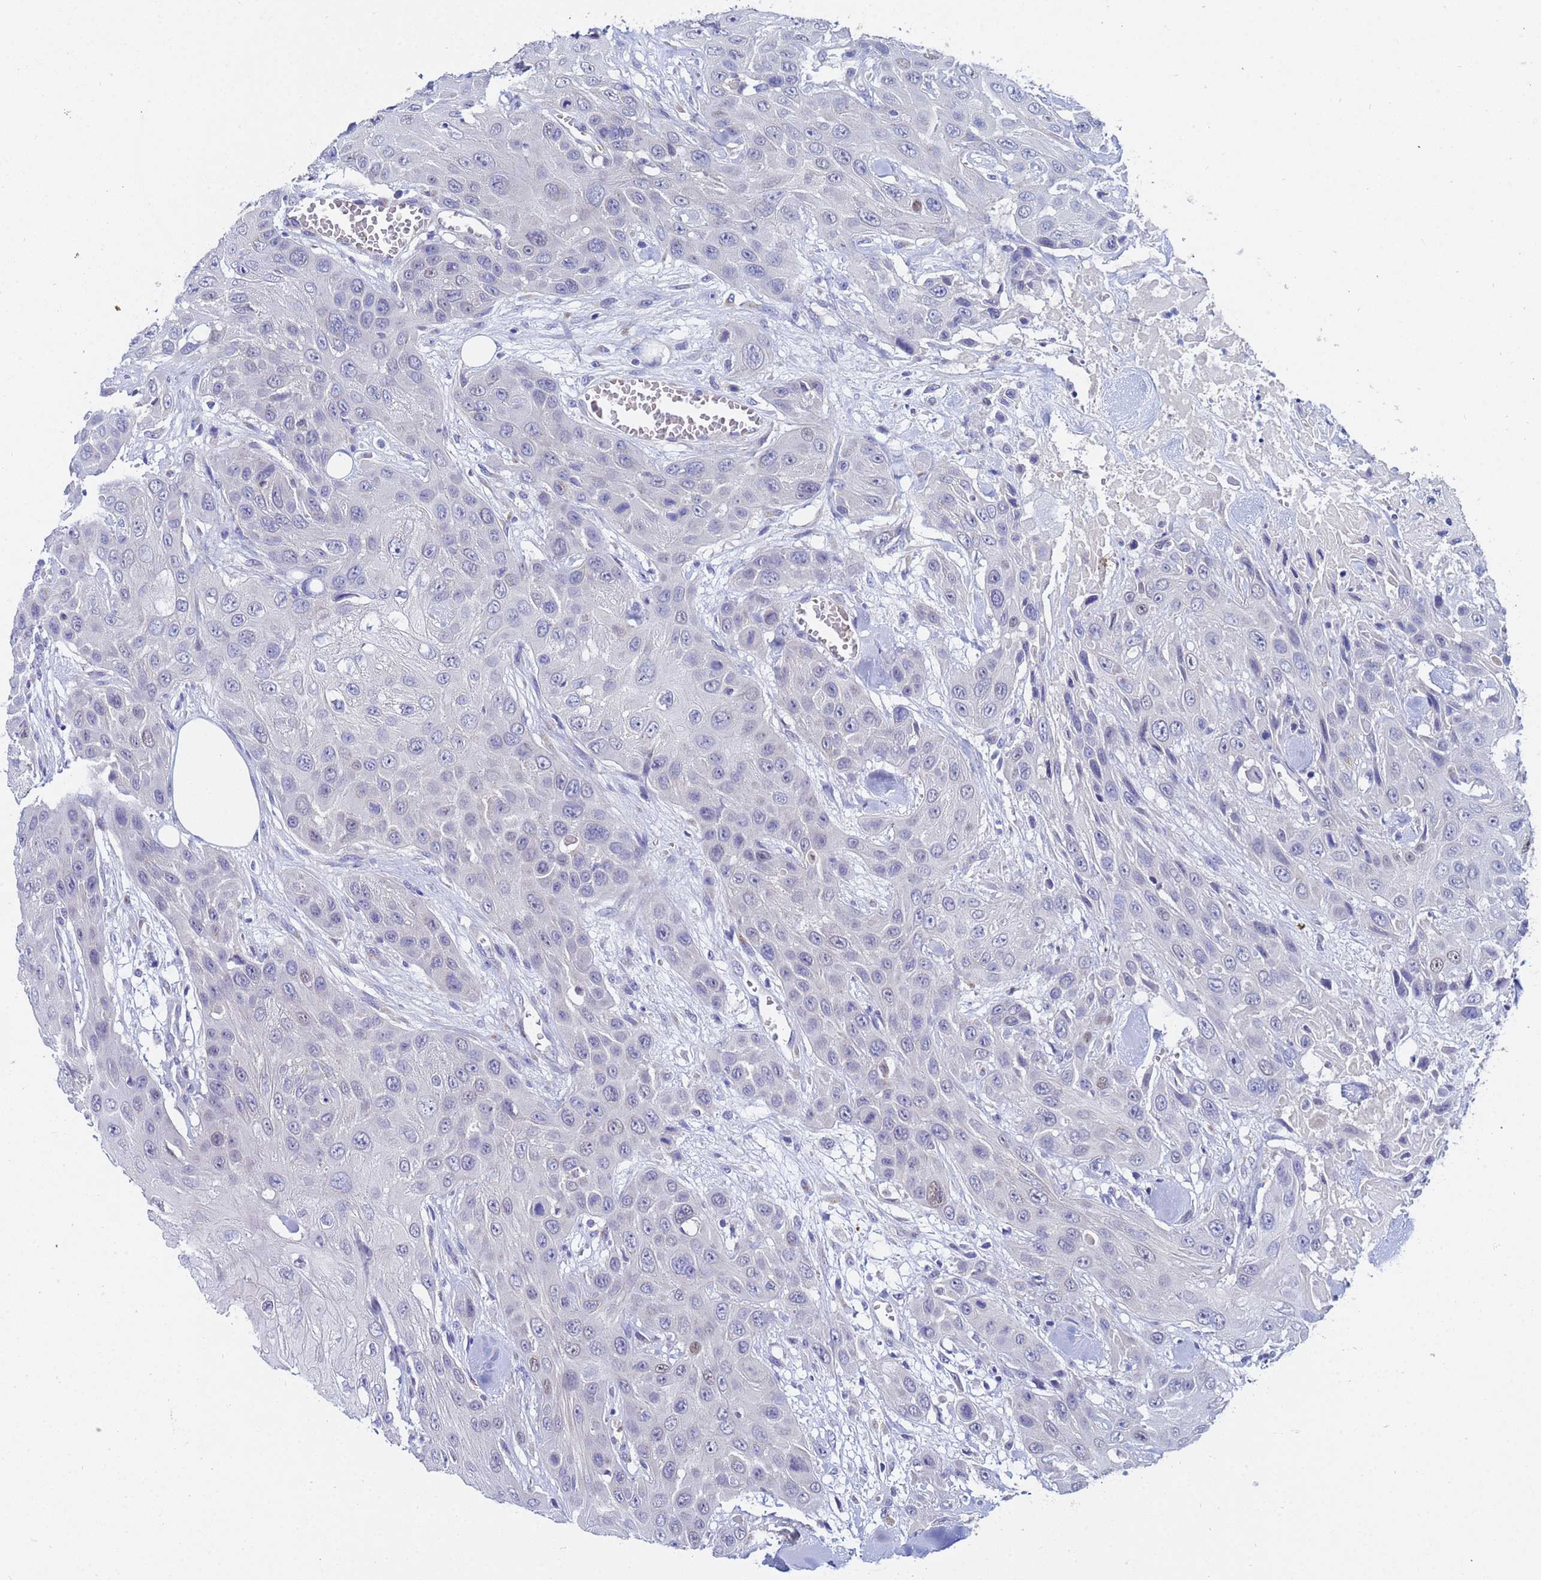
{"staining": {"intensity": "negative", "quantity": "none", "location": "none"}, "tissue": "head and neck cancer", "cell_type": "Tumor cells", "image_type": "cancer", "snomed": [{"axis": "morphology", "description": "Squamous cell carcinoma, NOS"}, {"axis": "topography", "description": "Head-Neck"}], "caption": "Tumor cells show no significant protein expression in head and neck cancer.", "gene": "IHO1", "patient": {"sex": "male", "age": 81}}